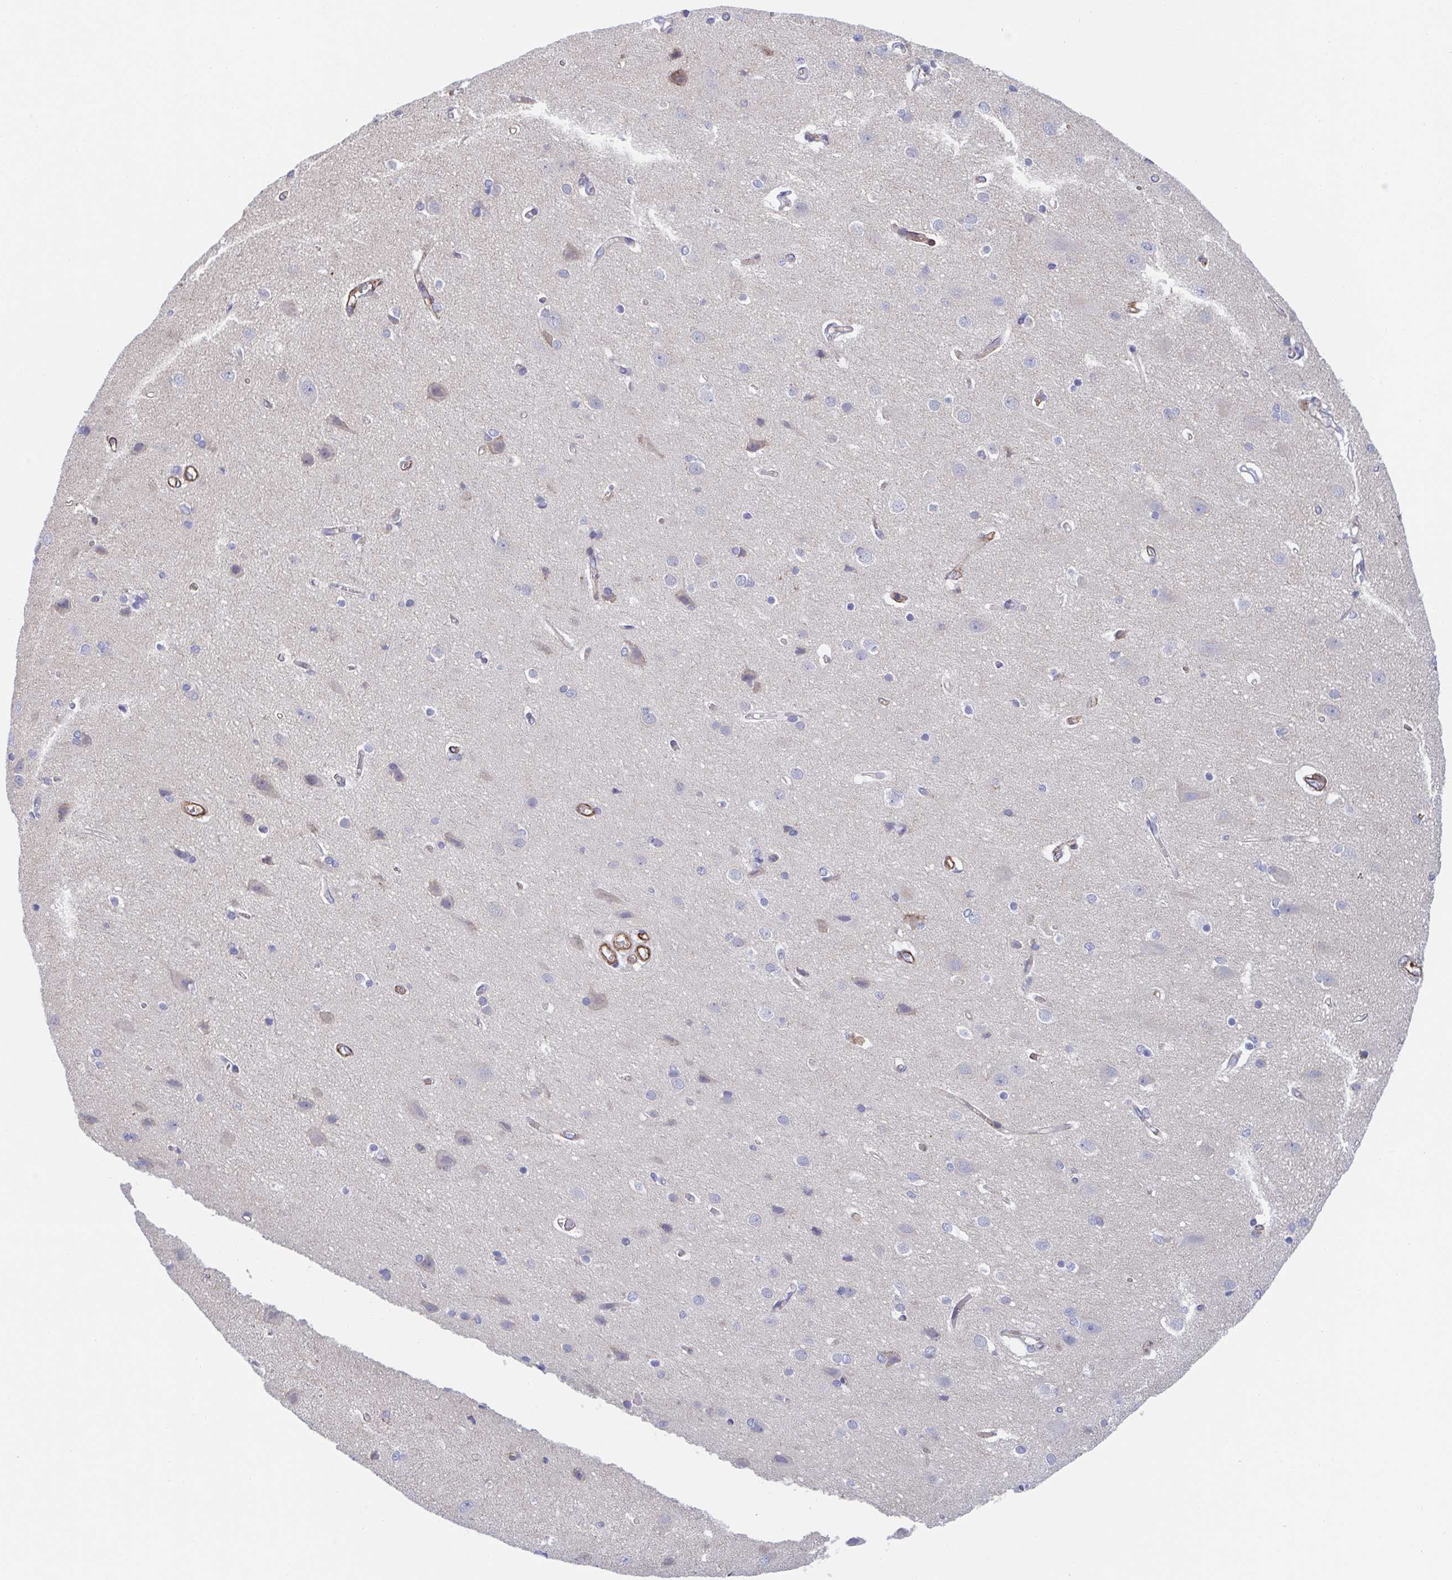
{"staining": {"intensity": "weak", "quantity": "25%-75%", "location": "cytoplasmic/membranous"}, "tissue": "cerebral cortex", "cell_type": "Endothelial cells", "image_type": "normal", "snomed": [{"axis": "morphology", "description": "Normal tissue, NOS"}, {"axis": "topography", "description": "Cerebral cortex"}], "caption": "The immunohistochemical stain highlights weak cytoplasmic/membranous expression in endothelial cells of unremarkable cerebral cortex.", "gene": "KLC3", "patient": {"sex": "male", "age": 37}}